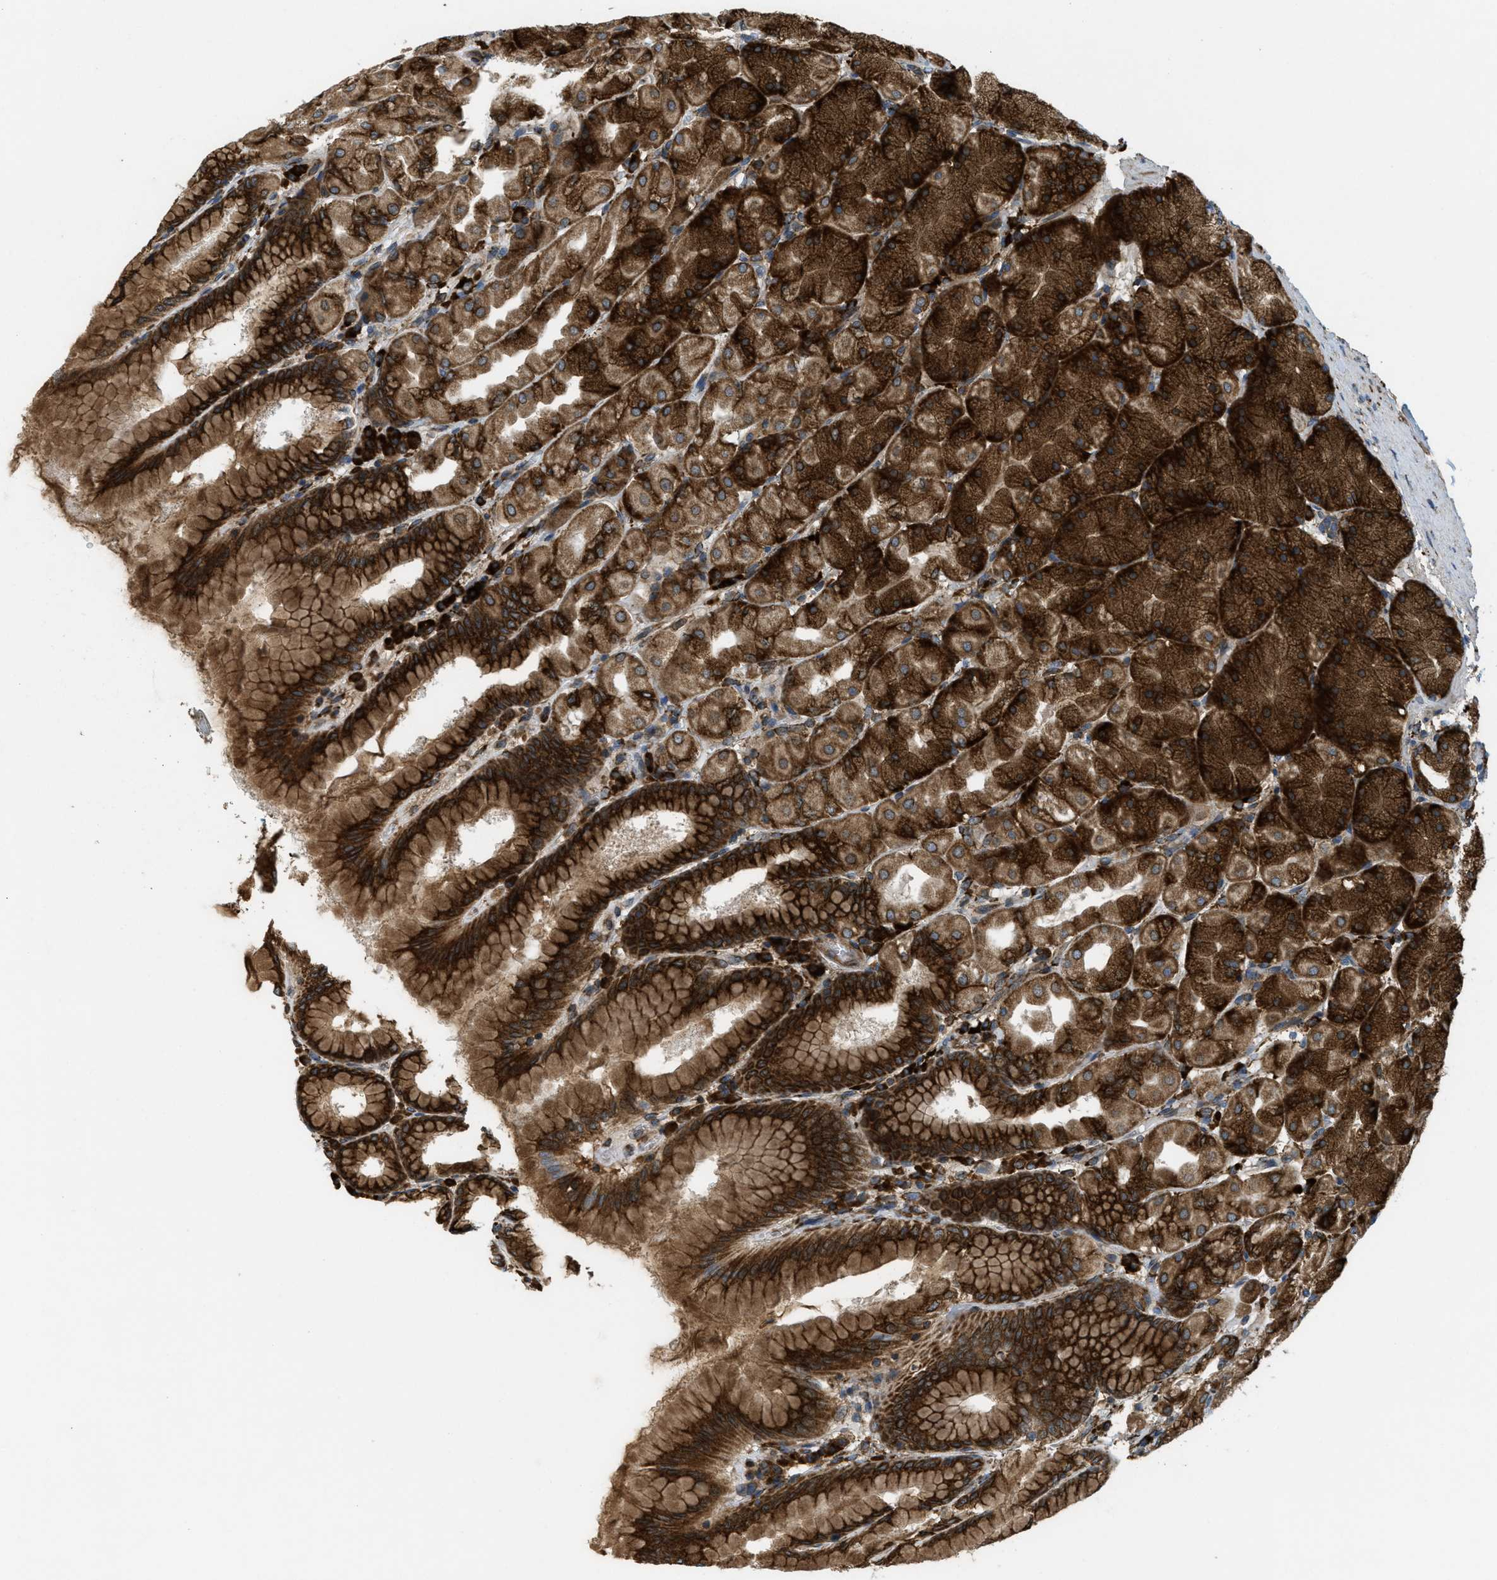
{"staining": {"intensity": "strong", "quantity": ">75%", "location": "cytoplasmic/membranous"}, "tissue": "stomach", "cell_type": "Glandular cells", "image_type": "normal", "snomed": [{"axis": "morphology", "description": "Normal tissue, NOS"}, {"axis": "topography", "description": "Stomach, upper"}], "caption": "IHC histopathology image of unremarkable stomach stained for a protein (brown), which reveals high levels of strong cytoplasmic/membranous staining in approximately >75% of glandular cells.", "gene": "PCDH18", "patient": {"sex": "female", "age": 56}}